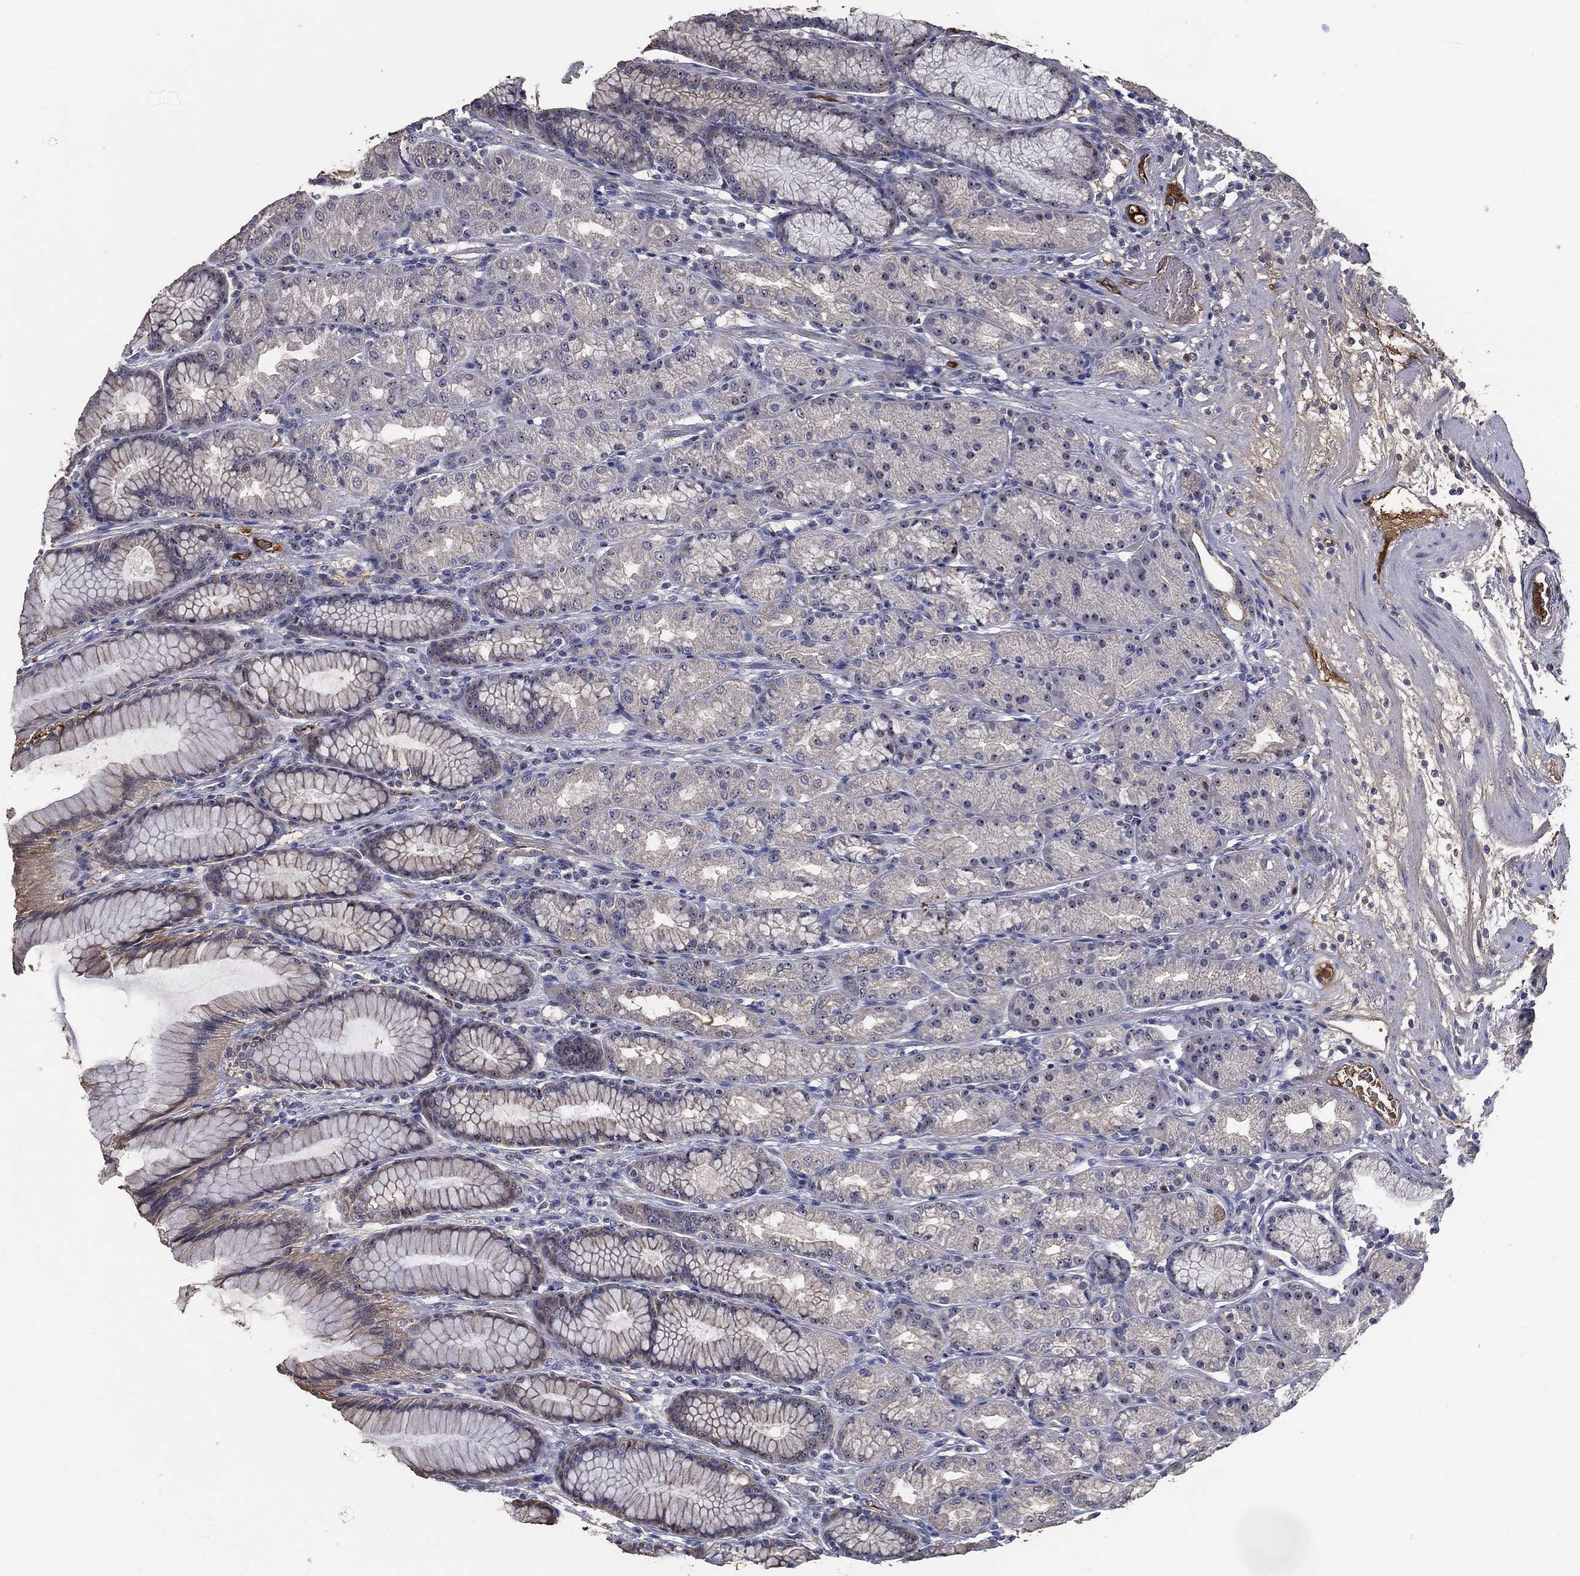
{"staining": {"intensity": "negative", "quantity": "none", "location": "none"}, "tissue": "stomach", "cell_type": "Glandular cells", "image_type": "normal", "snomed": [{"axis": "morphology", "description": "Normal tissue, NOS"}, {"axis": "morphology", "description": "Adenocarcinoma, NOS"}, {"axis": "topography", "description": "Stomach"}], "caption": "Immunohistochemistry photomicrograph of benign stomach: human stomach stained with DAB (3,3'-diaminobenzidine) reveals no significant protein expression in glandular cells.", "gene": "EFNA1", "patient": {"sex": "female", "age": 79}}